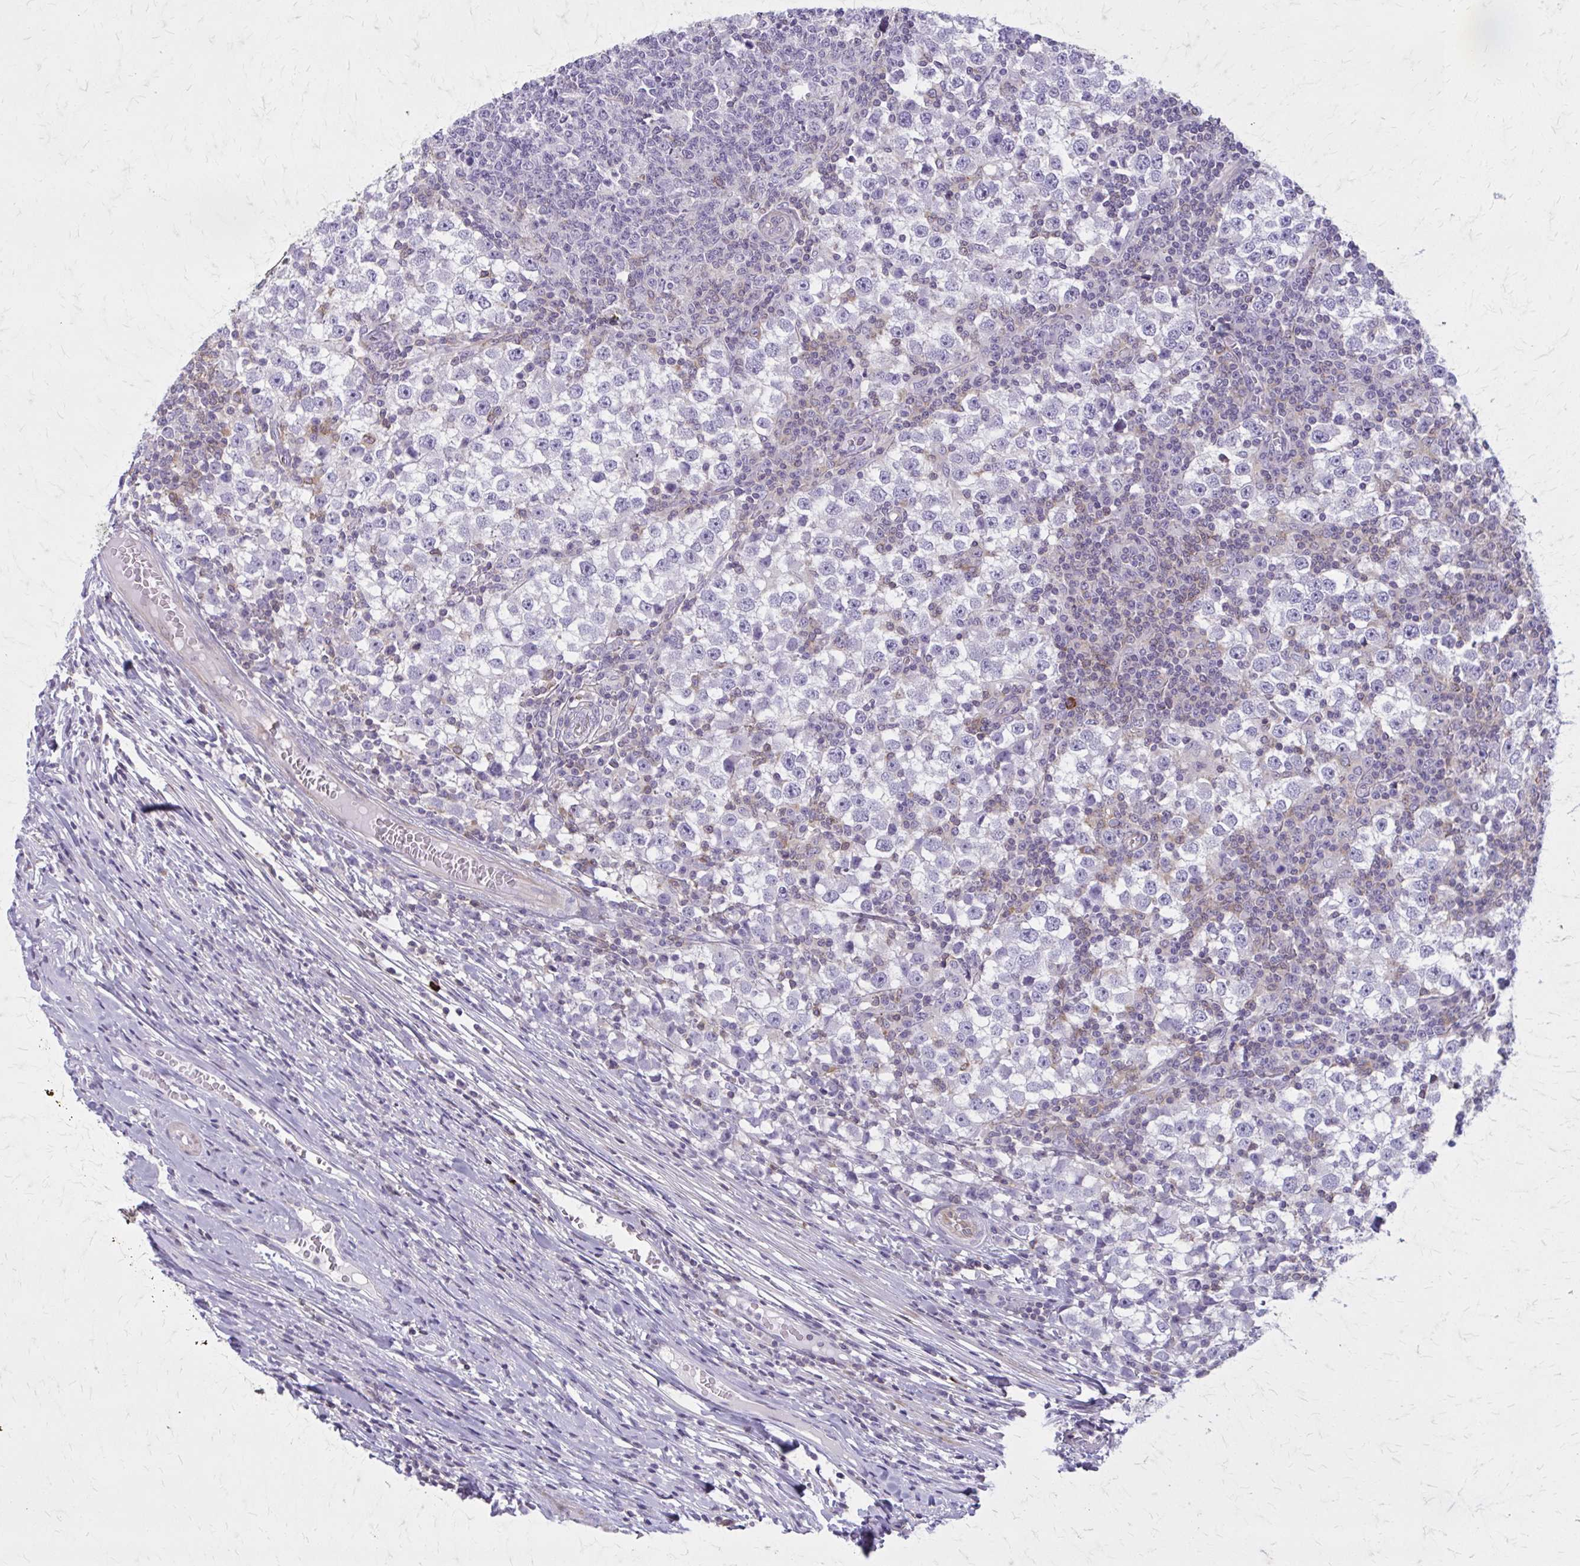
{"staining": {"intensity": "negative", "quantity": "none", "location": "none"}, "tissue": "testis cancer", "cell_type": "Tumor cells", "image_type": "cancer", "snomed": [{"axis": "morphology", "description": "Seminoma, NOS"}, {"axis": "topography", "description": "Testis"}], "caption": "The immunohistochemistry (IHC) histopathology image has no significant staining in tumor cells of testis cancer (seminoma) tissue.", "gene": "PITPNM1", "patient": {"sex": "male", "age": 65}}